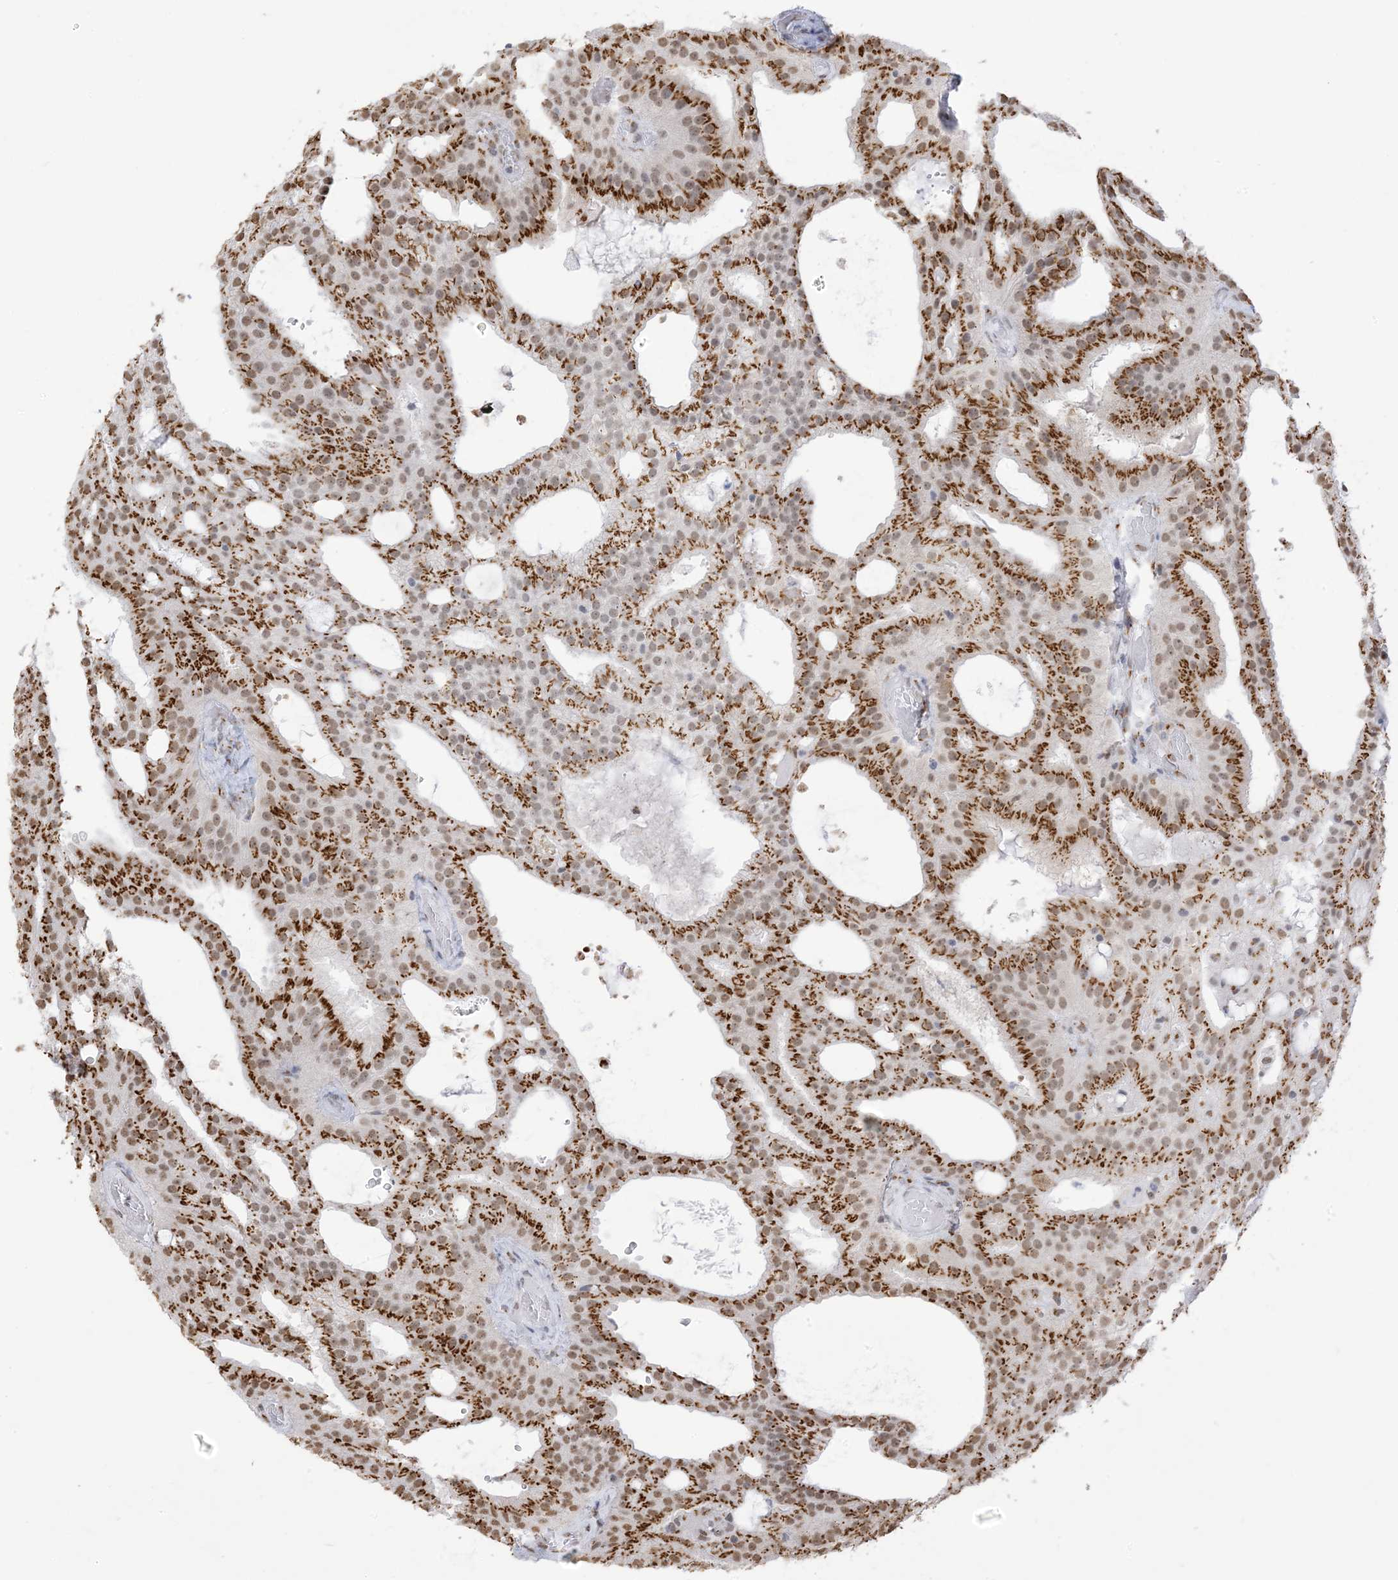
{"staining": {"intensity": "strong", "quantity": ">75%", "location": "cytoplasmic/membranous,nuclear"}, "tissue": "prostate cancer", "cell_type": "Tumor cells", "image_type": "cancer", "snomed": [{"axis": "morphology", "description": "Adenocarcinoma, Medium grade"}, {"axis": "topography", "description": "Prostate"}], "caption": "Prostate cancer (medium-grade adenocarcinoma) stained with a brown dye displays strong cytoplasmic/membranous and nuclear positive expression in approximately >75% of tumor cells.", "gene": "GPR107", "patient": {"sex": "male", "age": 88}}